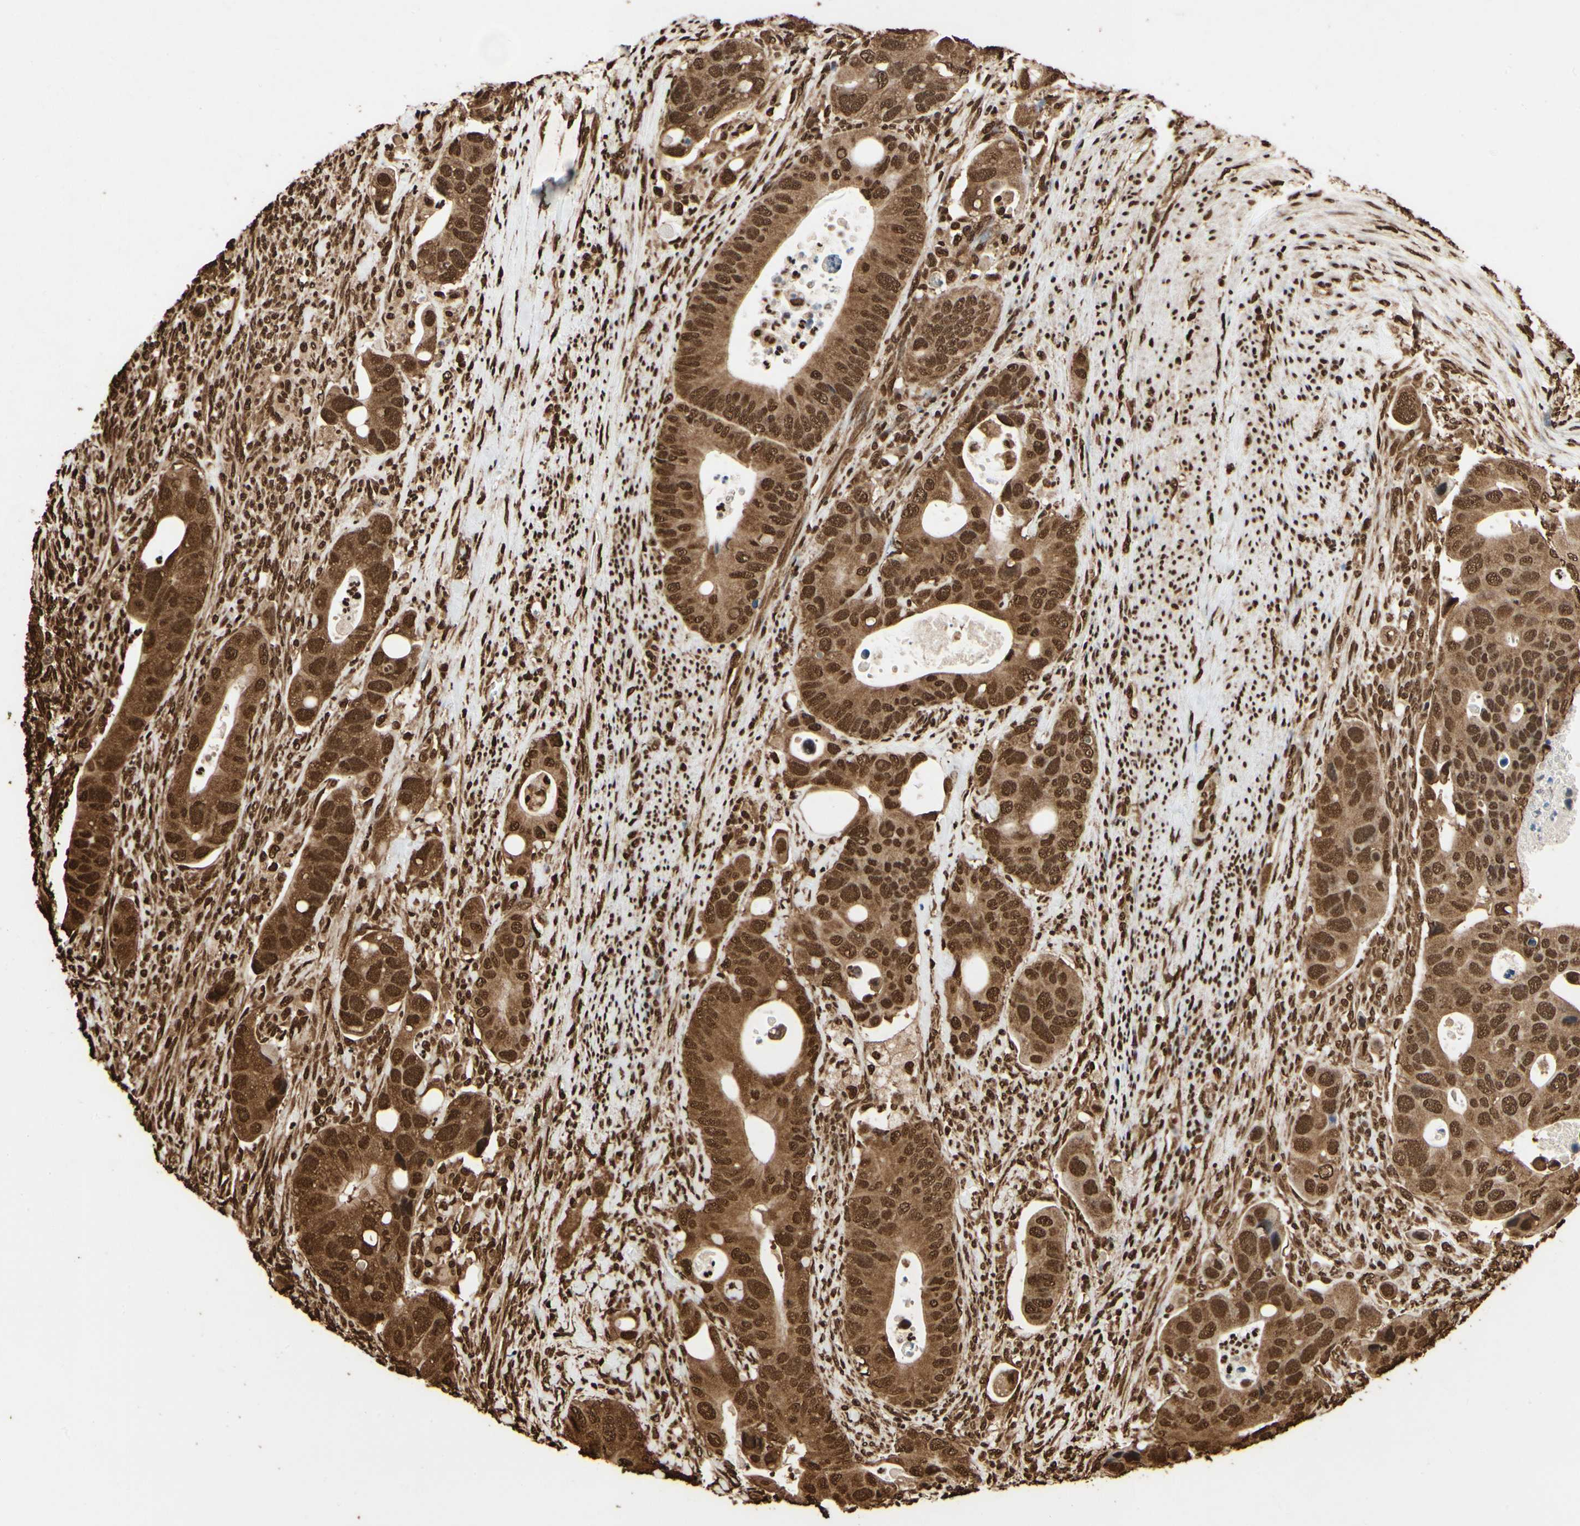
{"staining": {"intensity": "strong", "quantity": ">75%", "location": "cytoplasmic/membranous,nuclear"}, "tissue": "colorectal cancer", "cell_type": "Tumor cells", "image_type": "cancer", "snomed": [{"axis": "morphology", "description": "Adenocarcinoma, NOS"}, {"axis": "topography", "description": "Rectum"}], "caption": "This is an image of immunohistochemistry (IHC) staining of colorectal cancer, which shows strong expression in the cytoplasmic/membranous and nuclear of tumor cells.", "gene": "HNRNPK", "patient": {"sex": "female", "age": 57}}